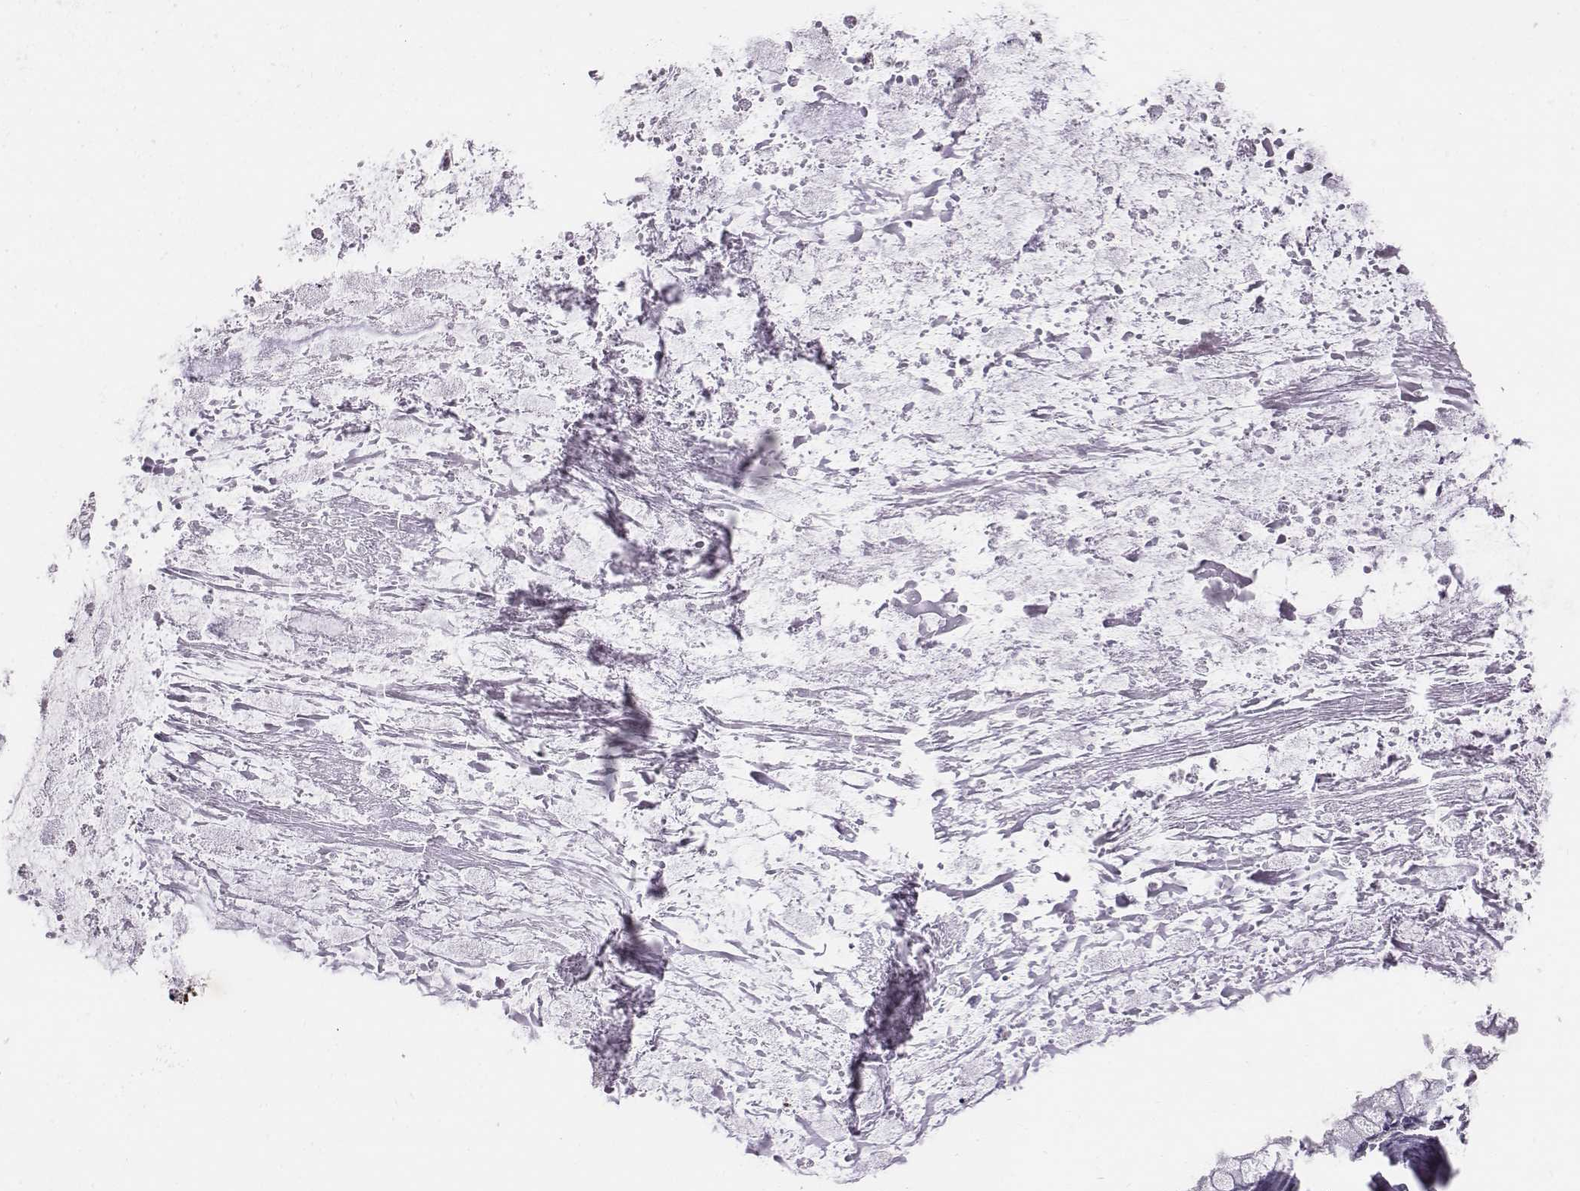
{"staining": {"intensity": "negative", "quantity": "none", "location": "none"}, "tissue": "ovarian cancer", "cell_type": "Tumor cells", "image_type": "cancer", "snomed": [{"axis": "morphology", "description": "Cystadenocarcinoma, mucinous, NOS"}, {"axis": "topography", "description": "Ovary"}], "caption": "This photomicrograph is of ovarian mucinous cystadenocarcinoma stained with IHC to label a protein in brown with the nuclei are counter-stained blue. There is no staining in tumor cells. (DAB (3,3'-diaminobenzidine) immunohistochemistry visualized using brightfield microscopy, high magnification).", "gene": "SMURF2", "patient": {"sex": "female", "age": 67}}